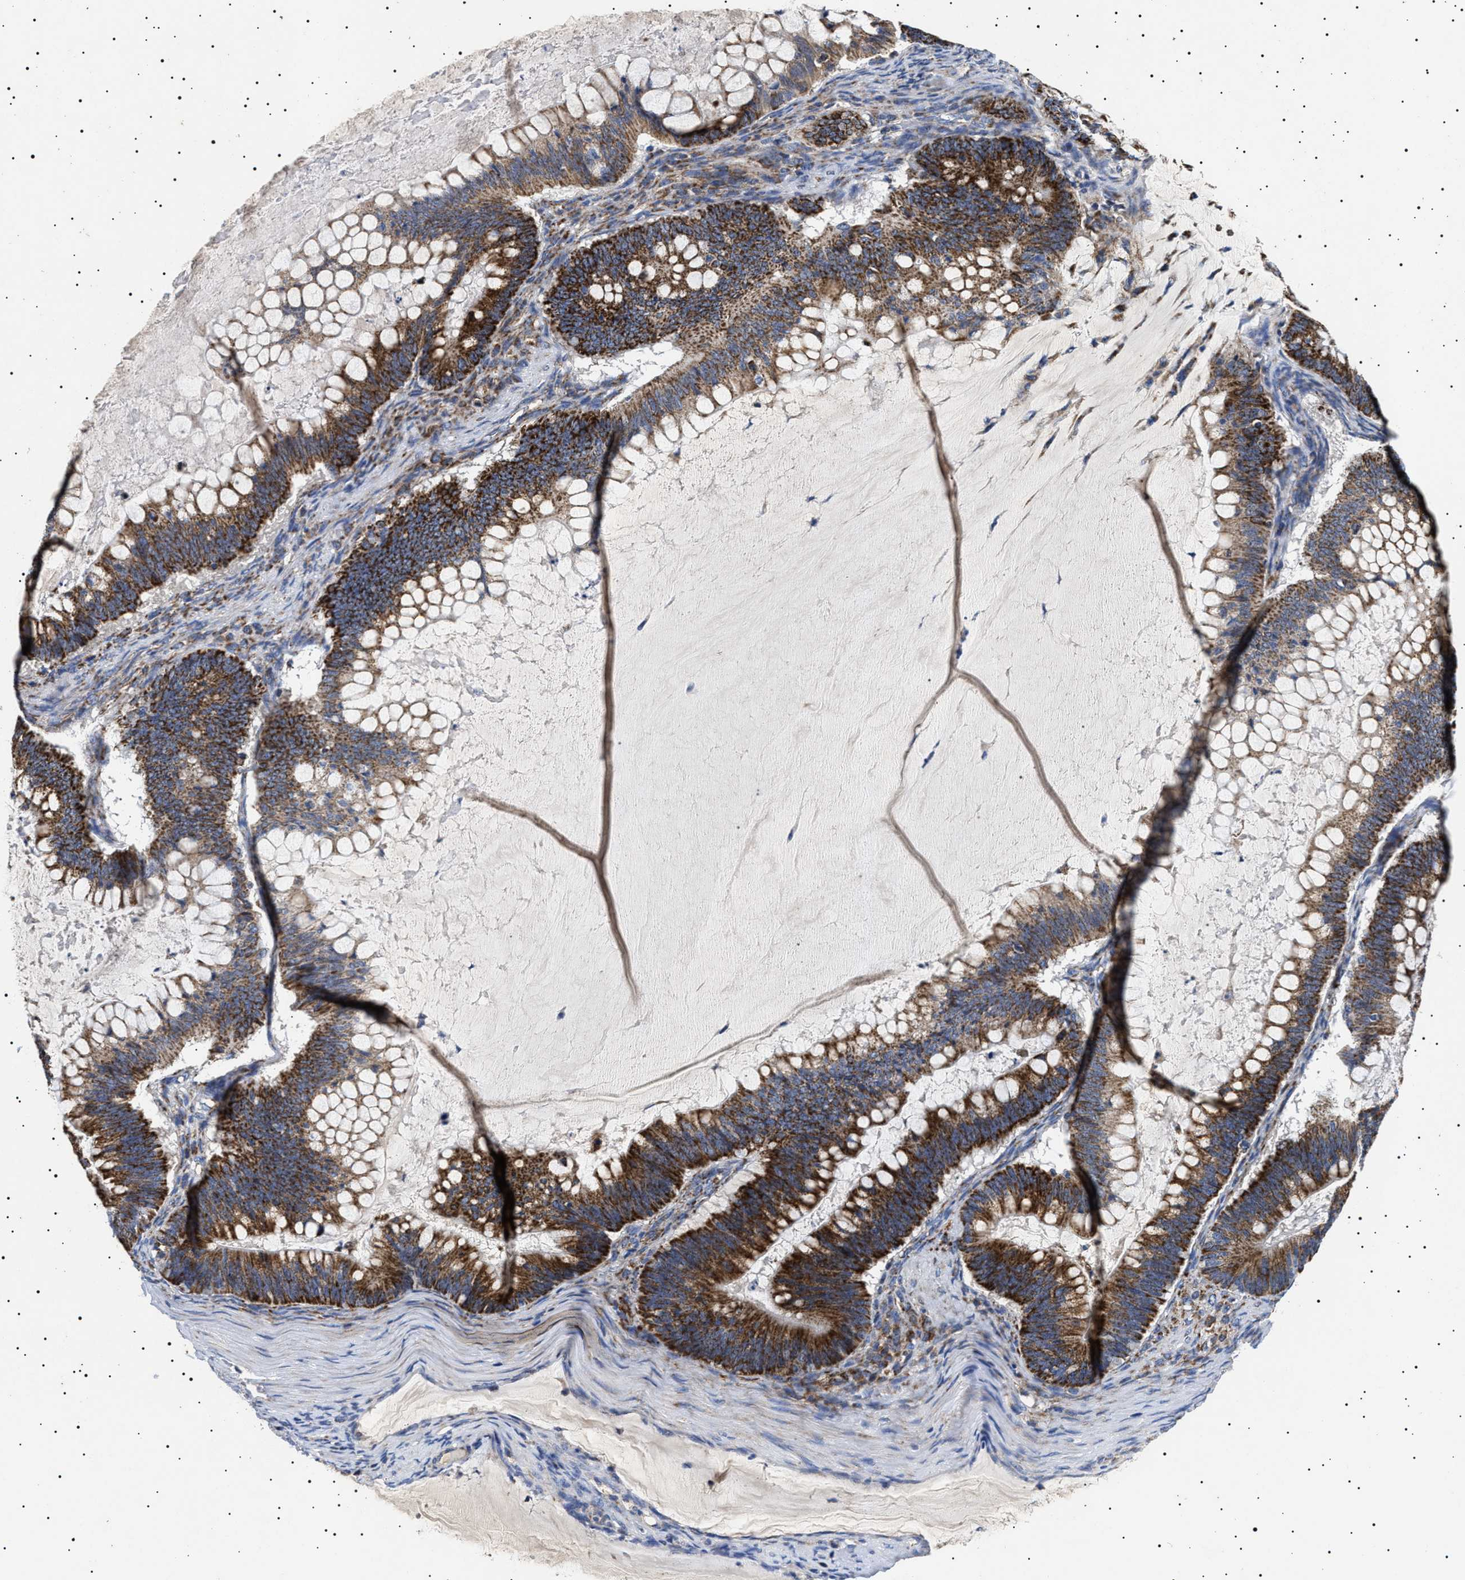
{"staining": {"intensity": "strong", "quantity": ">75%", "location": "cytoplasmic/membranous"}, "tissue": "ovarian cancer", "cell_type": "Tumor cells", "image_type": "cancer", "snomed": [{"axis": "morphology", "description": "Cystadenocarcinoma, mucinous, NOS"}, {"axis": "topography", "description": "Ovary"}], "caption": "Mucinous cystadenocarcinoma (ovarian) stained with immunohistochemistry (IHC) displays strong cytoplasmic/membranous staining in about >75% of tumor cells. The staining was performed using DAB, with brown indicating positive protein expression. Nuclei are stained blue with hematoxylin.", "gene": "CHRDL2", "patient": {"sex": "female", "age": 61}}